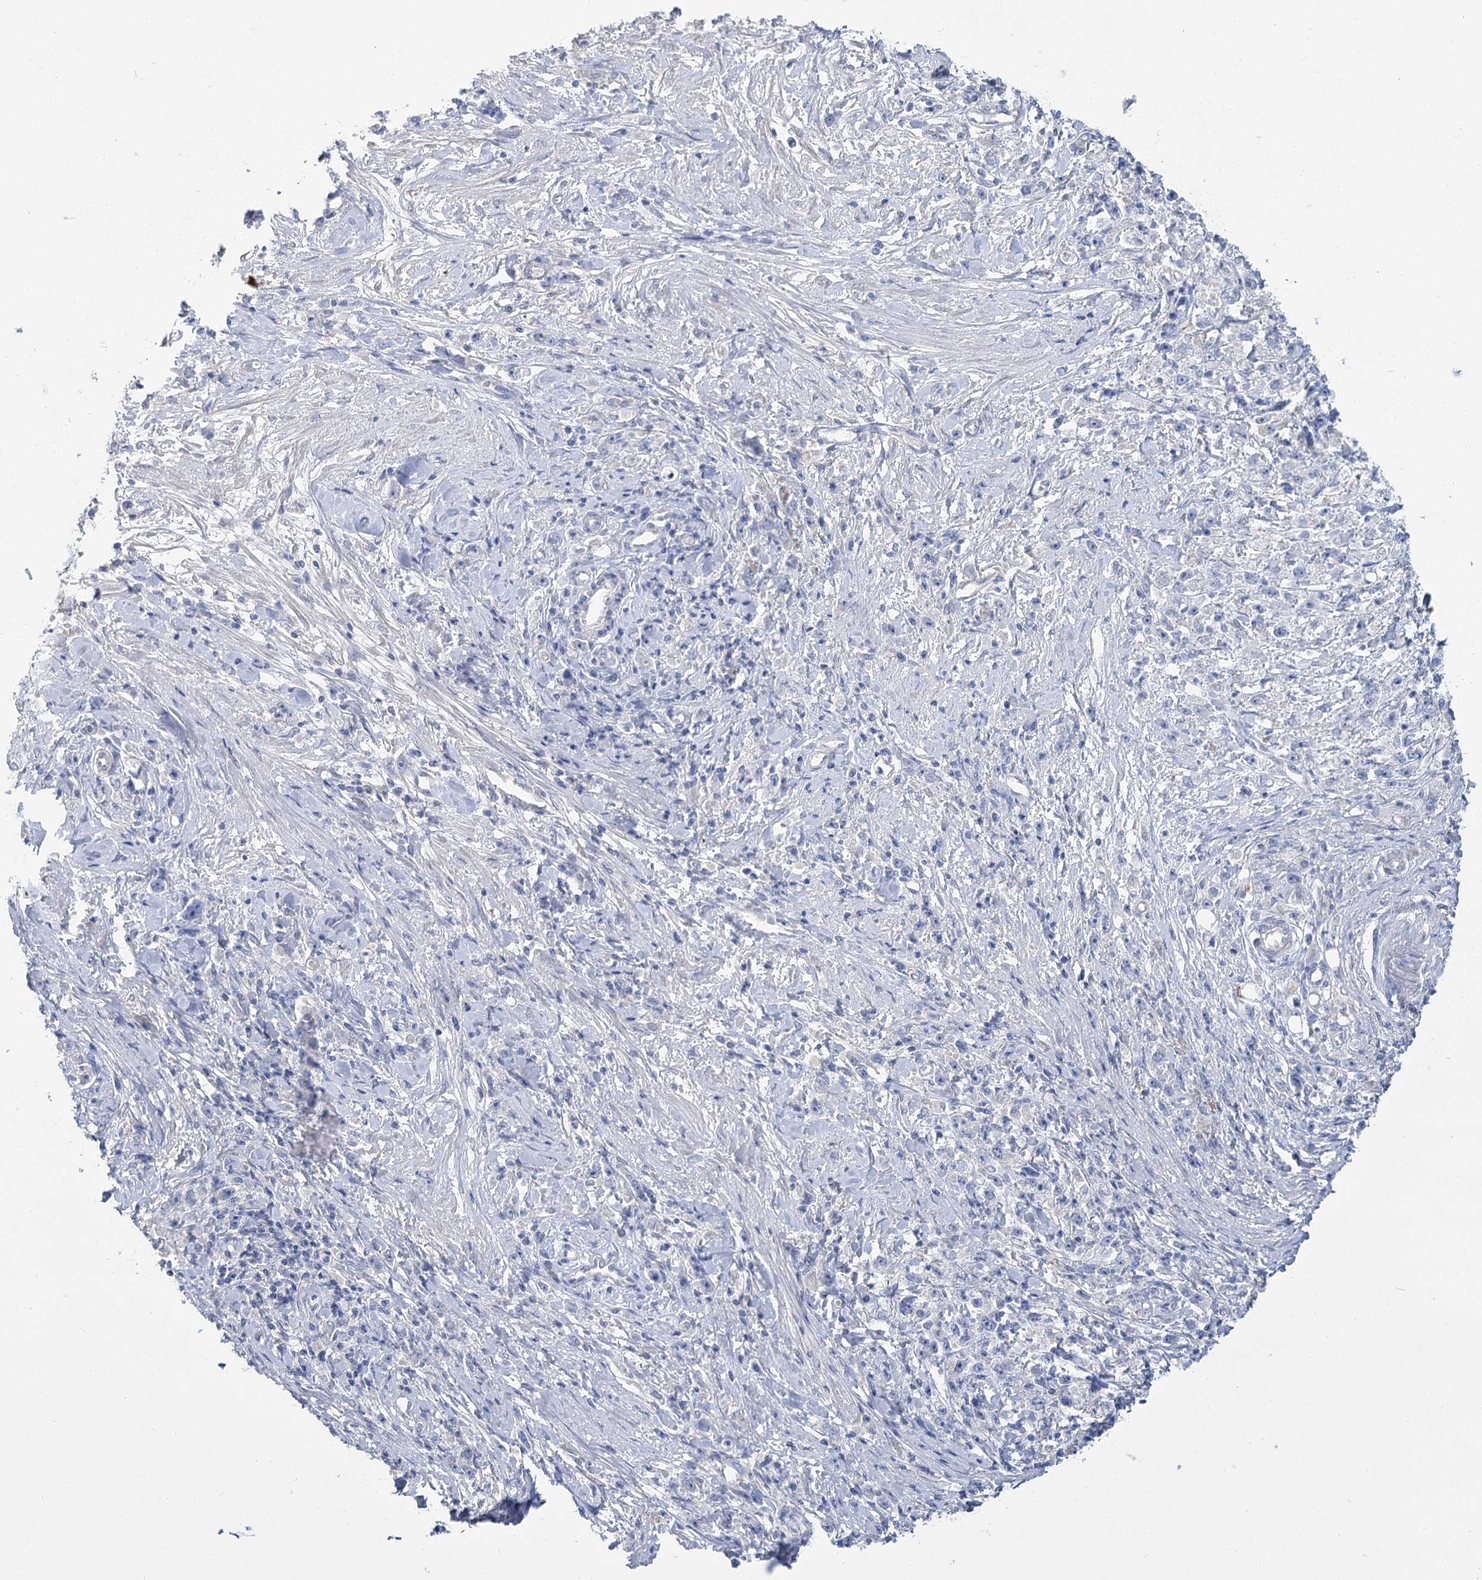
{"staining": {"intensity": "negative", "quantity": "none", "location": "none"}, "tissue": "stomach cancer", "cell_type": "Tumor cells", "image_type": "cancer", "snomed": [{"axis": "morphology", "description": "Adenocarcinoma, NOS"}, {"axis": "topography", "description": "Stomach"}], "caption": "Immunohistochemical staining of stomach cancer shows no significant expression in tumor cells.", "gene": "SLC9A3", "patient": {"sex": "female", "age": 59}}